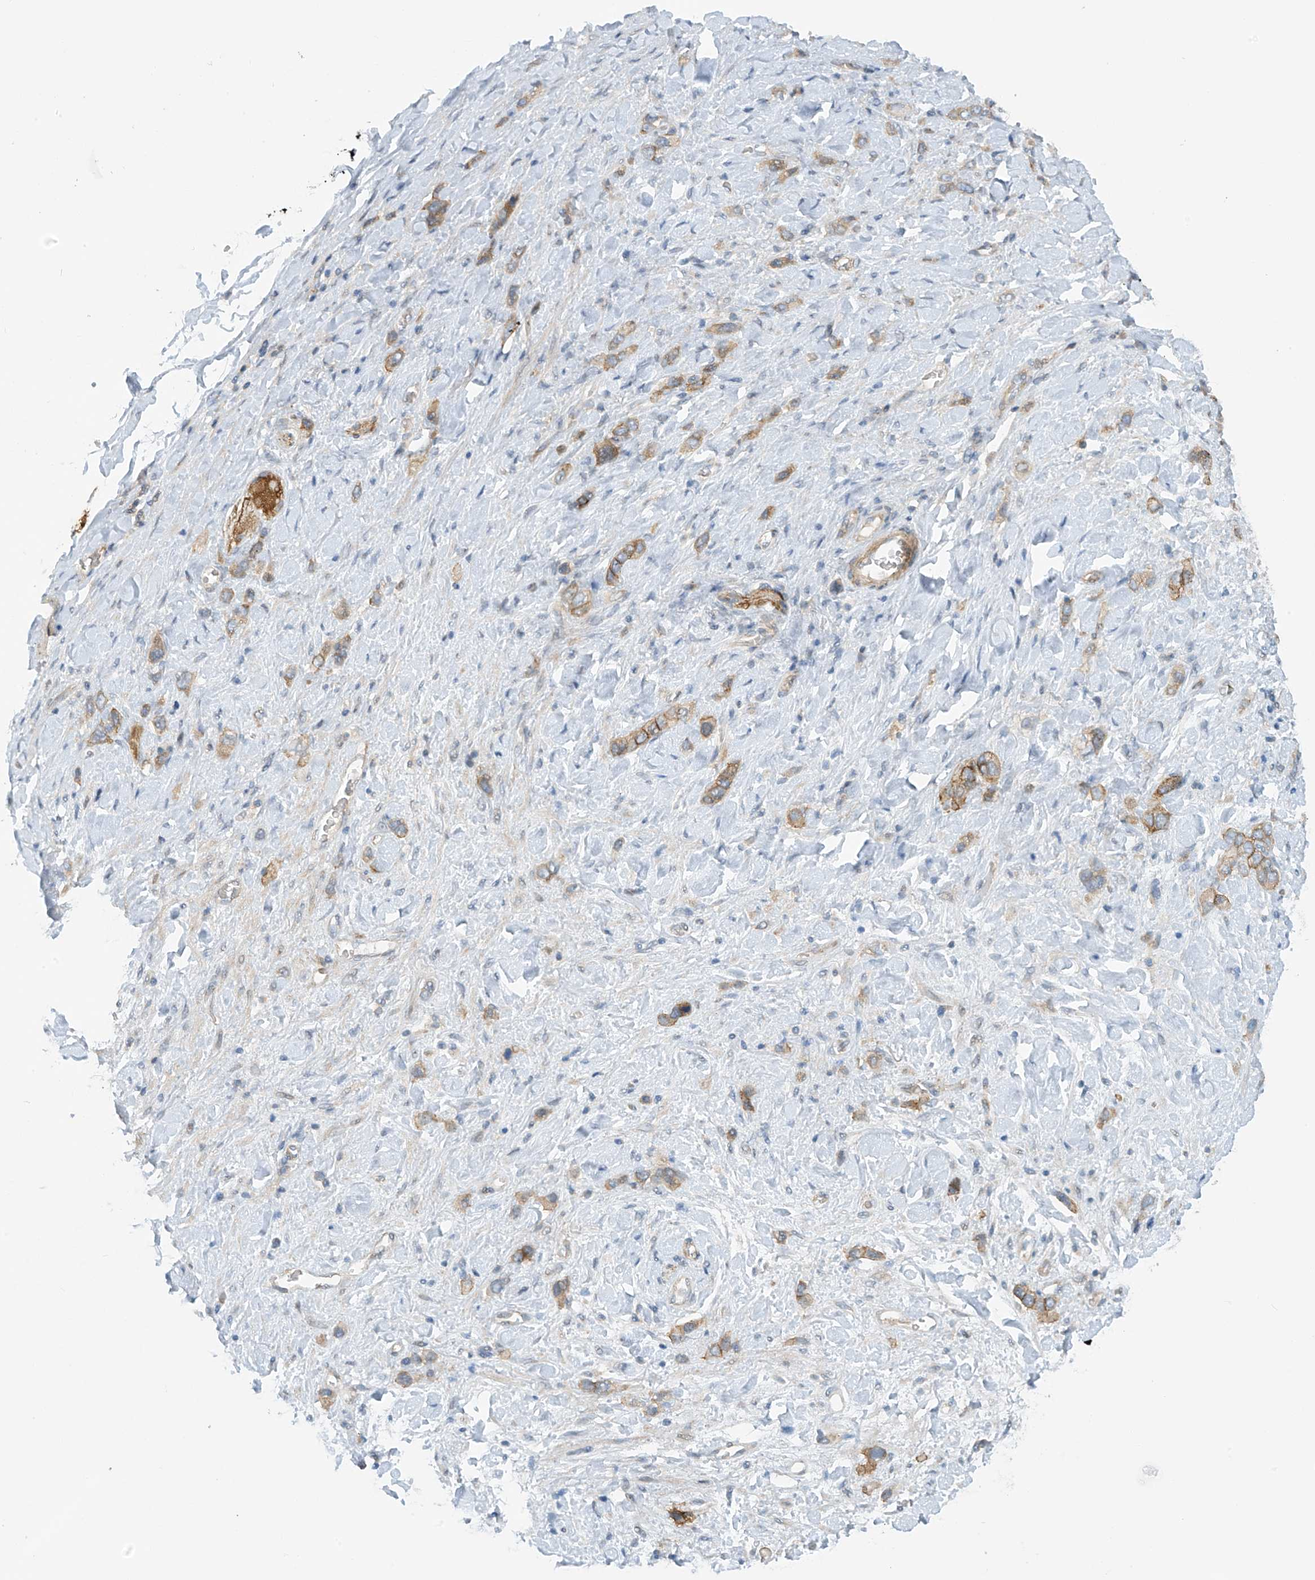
{"staining": {"intensity": "moderate", "quantity": "25%-75%", "location": "cytoplasmic/membranous"}, "tissue": "stomach cancer", "cell_type": "Tumor cells", "image_type": "cancer", "snomed": [{"axis": "morphology", "description": "Adenocarcinoma, NOS"}, {"axis": "topography", "description": "Stomach"}], "caption": "IHC (DAB) staining of stomach adenocarcinoma reveals moderate cytoplasmic/membranous protein positivity in approximately 25%-75% of tumor cells.", "gene": "FSD1L", "patient": {"sex": "female", "age": 65}}